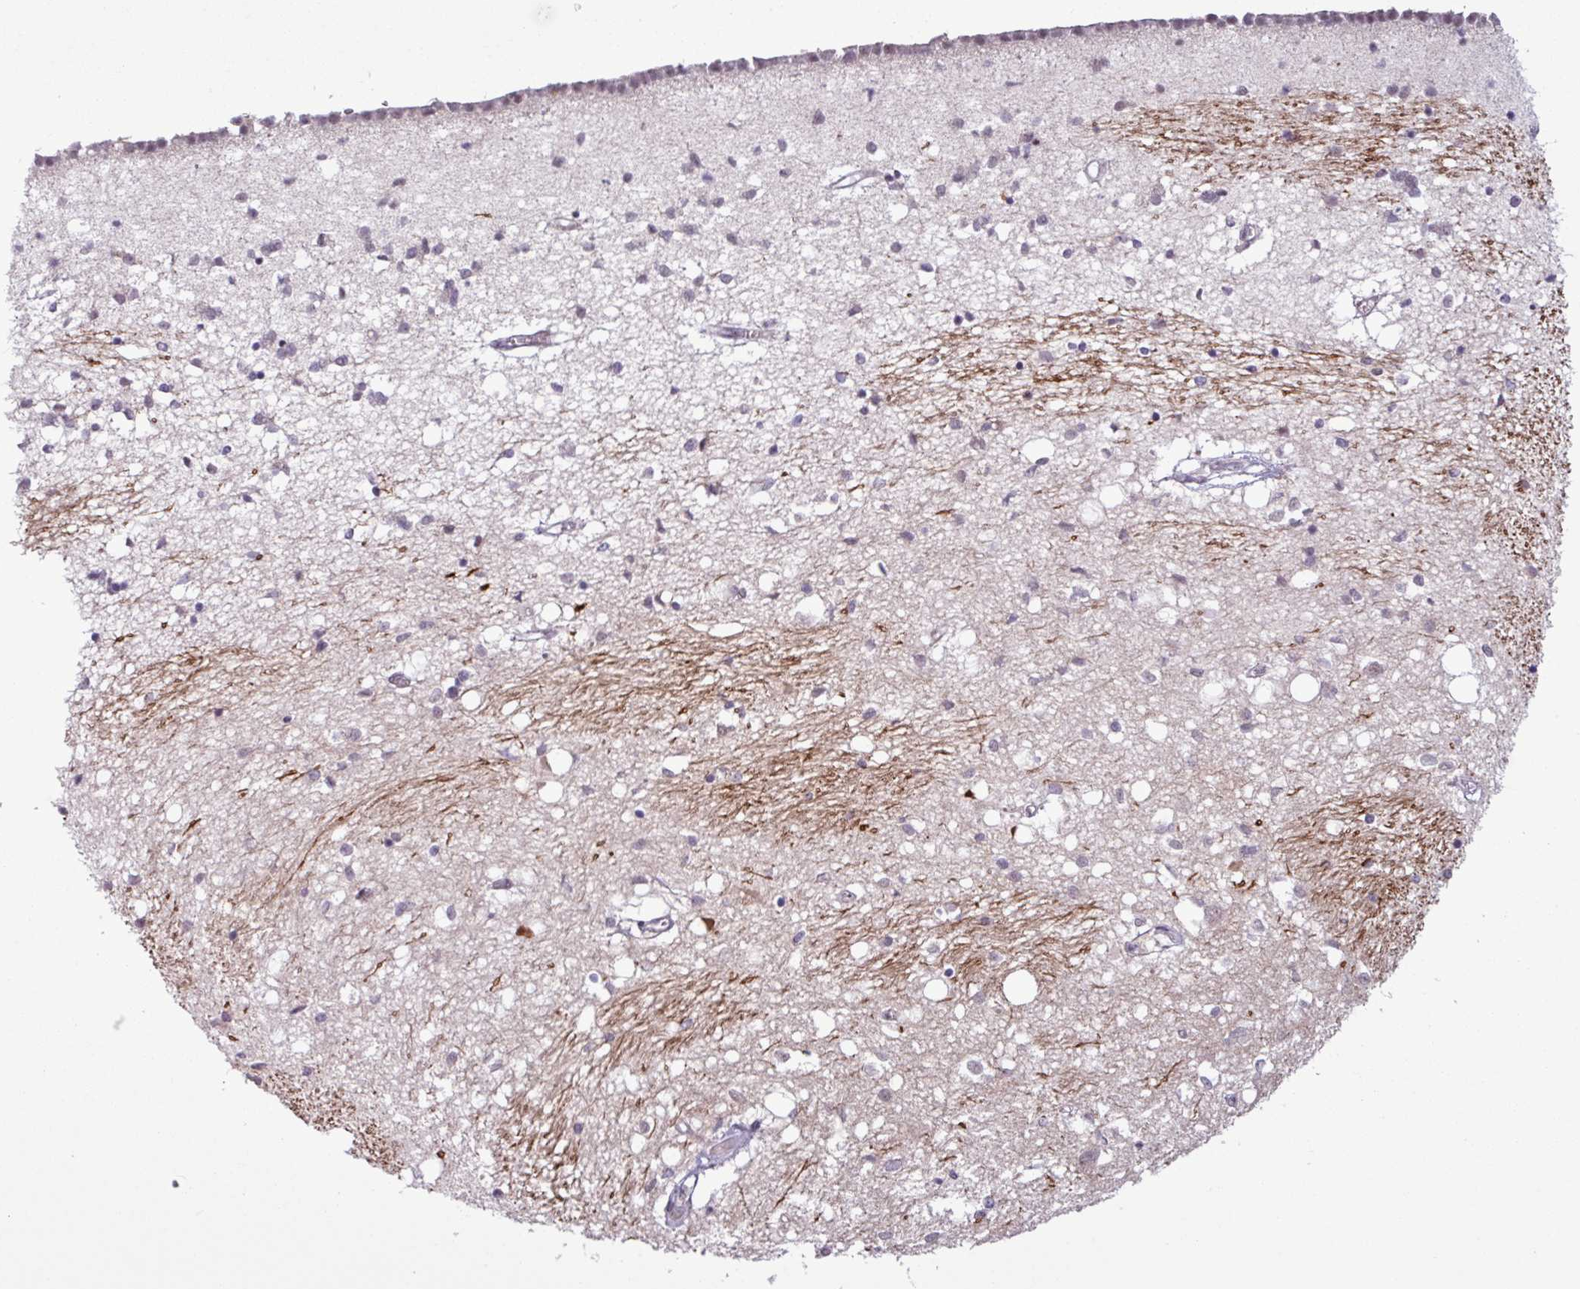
{"staining": {"intensity": "moderate", "quantity": "<25%", "location": "nuclear"}, "tissue": "caudate", "cell_type": "Glial cells", "image_type": "normal", "snomed": [{"axis": "morphology", "description": "Normal tissue, NOS"}, {"axis": "topography", "description": "Lateral ventricle wall"}], "caption": "Immunohistochemistry (IHC) staining of normal caudate, which reveals low levels of moderate nuclear expression in approximately <25% of glial cells indicating moderate nuclear protein positivity. The staining was performed using DAB (3,3'-diaminobenzidine) (brown) for protein detection and nuclei were counterstained in hematoxylin (blue).", "gene": "NOTCH2", "patient": {"sex": "male", "age": 70}}